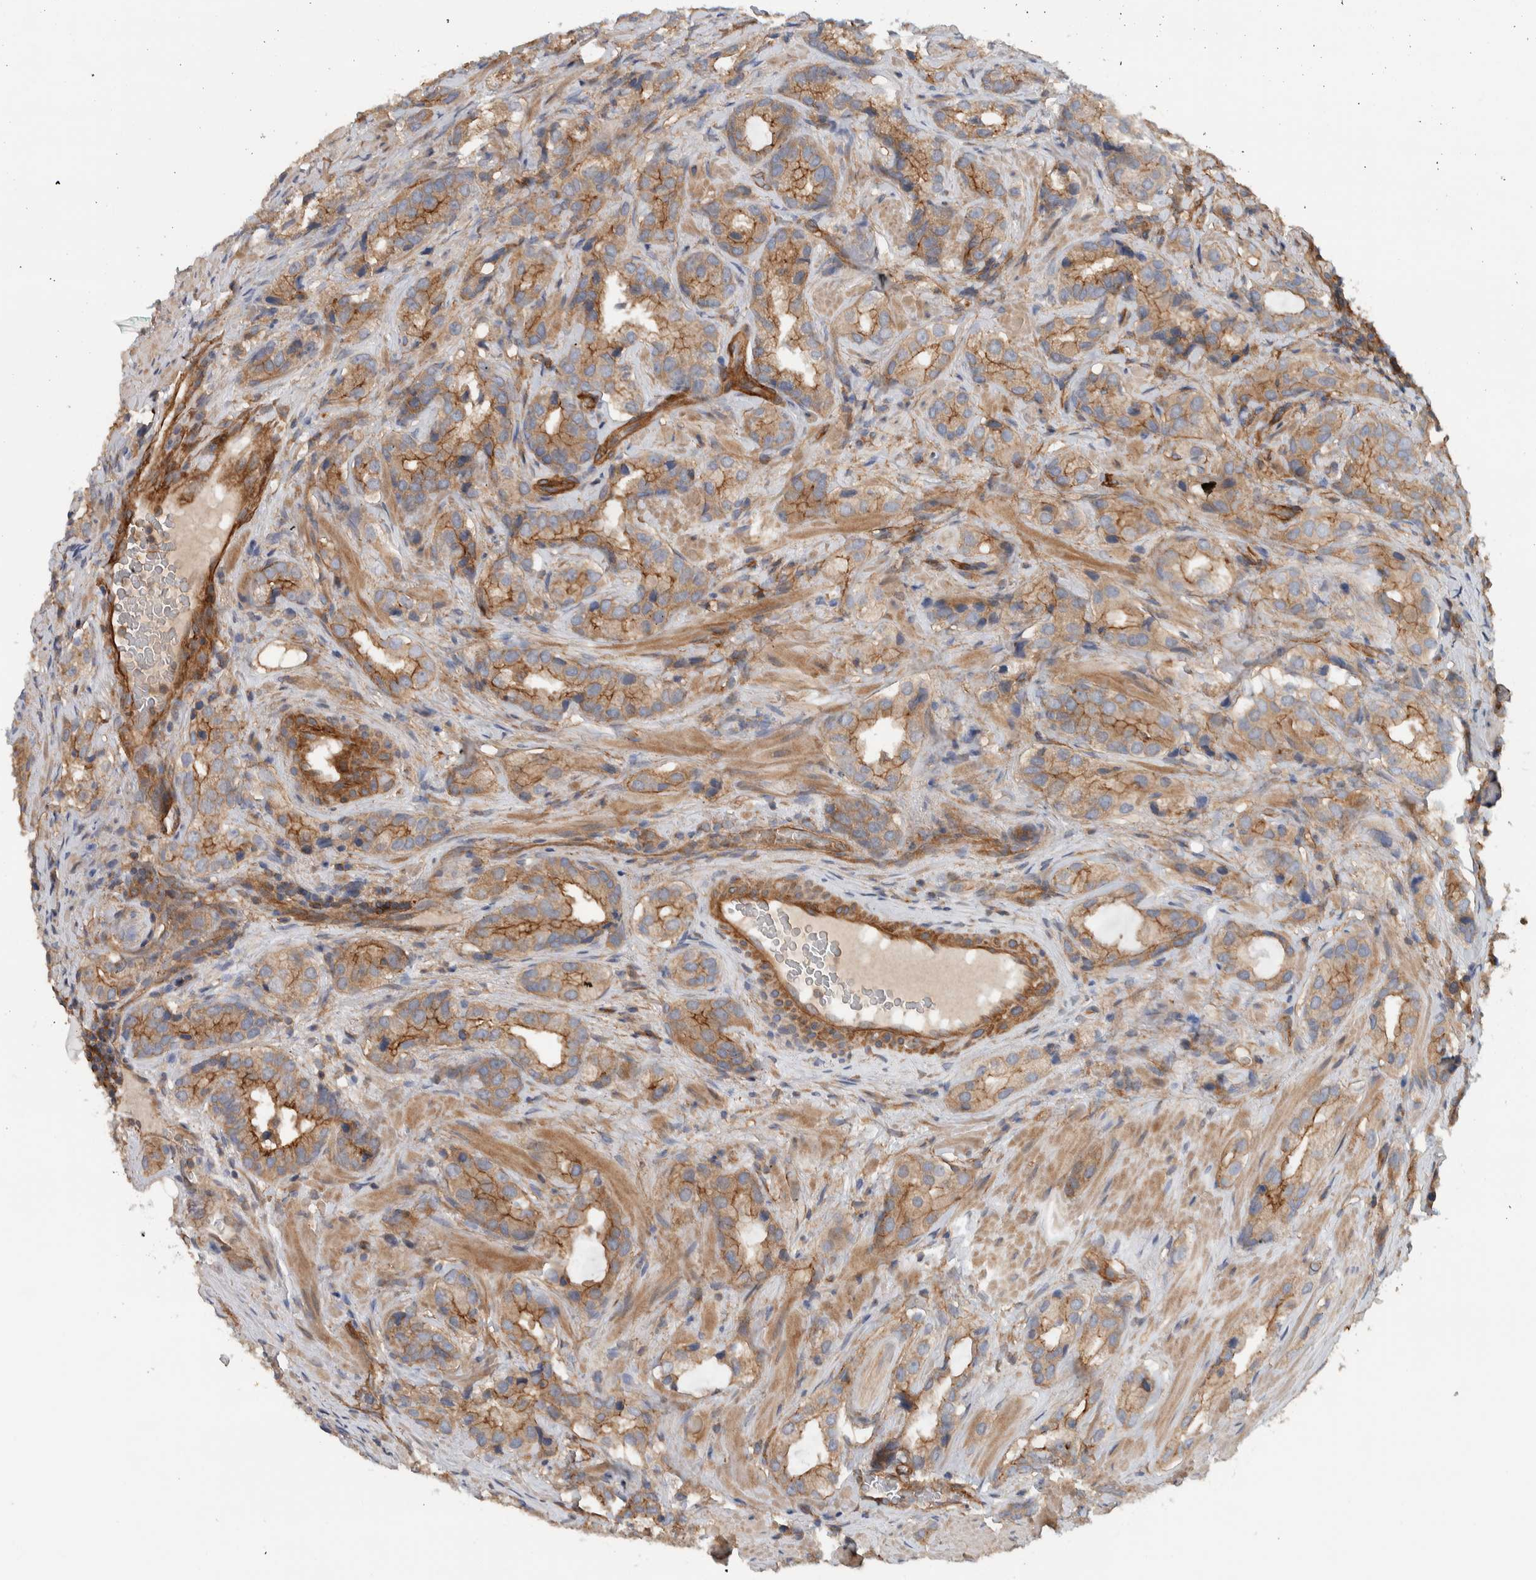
{"staining": {"intensity": "moderate", "quantity": ">75%", "location": "cytoplasmic/membranous"}, "tissue": "prostate cancer", "cell_type": "Tumor cells", "image_type": "cancer", "snomed": [{"axis": "morphology", "description": "Adenocarcinoma, High grade"}, {"axis": "topography", "description": "Prostate"}], "caption": "IHC photomicrograph of human prostate cancer stained for a protein (brown), which reveals medium levels of moderate cytoplasmic/membranous positivity in approximately >75% of tumor cells.", "gene": "MPRIP", "patient": {"sex": "male", "age": 63}}